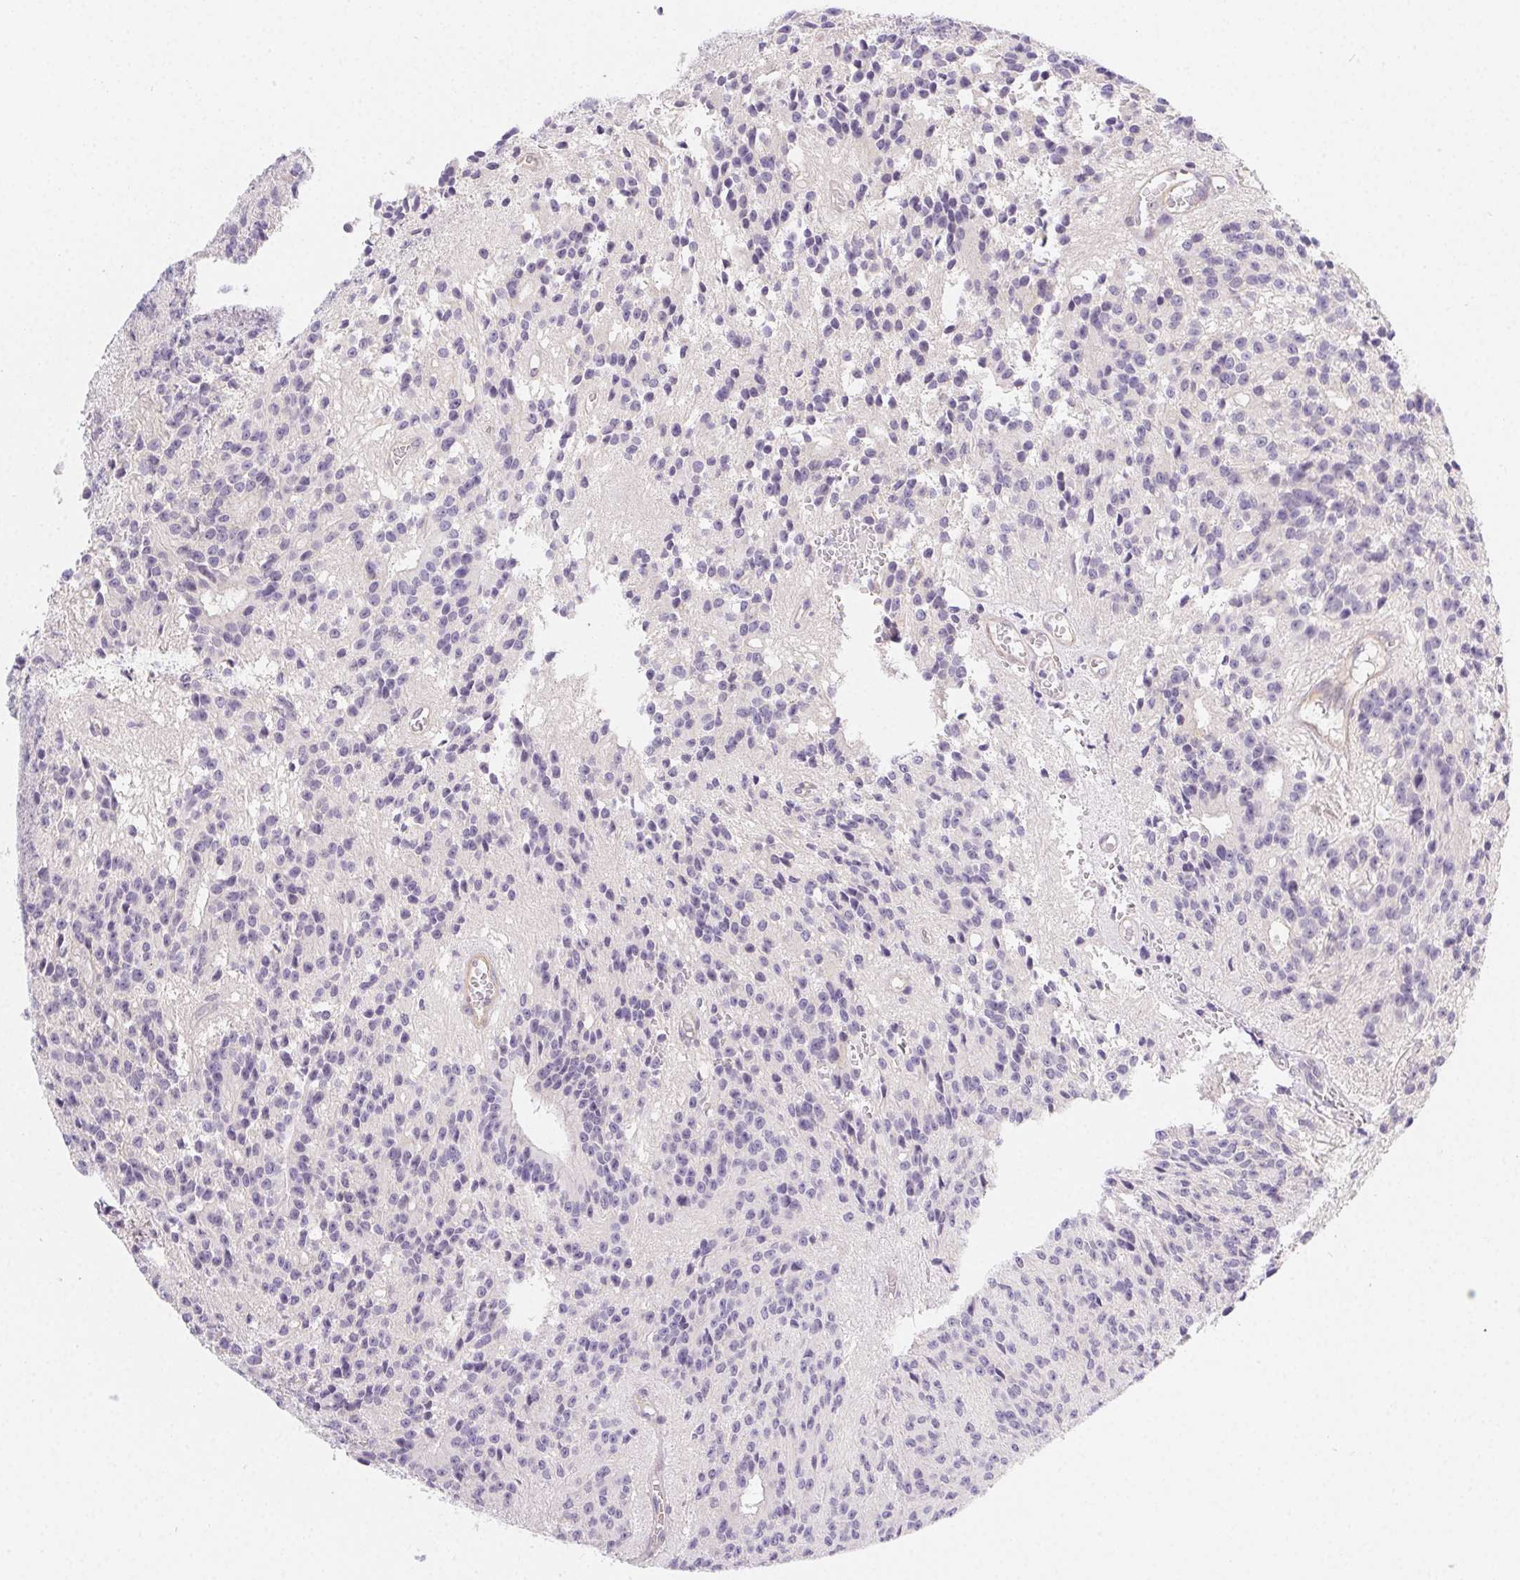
{"staining": {"intensity": "negative", "quantity": "none", "location": "none"}, "tissue": "glioma", "cell_type": "Tumor cells", "image_type": "cancer", "snomed": [{"axis": "morphology", "description": "Glioma, malignant, Low grade"}, {"axis": "topography", "description": "Brain"}], "caption": "This is a micrograph of IHC staining of glioma, which shows no expression in tumor cells.", "gene": "CSN1S1", "patient": {"sex": "male", "age": 31}}